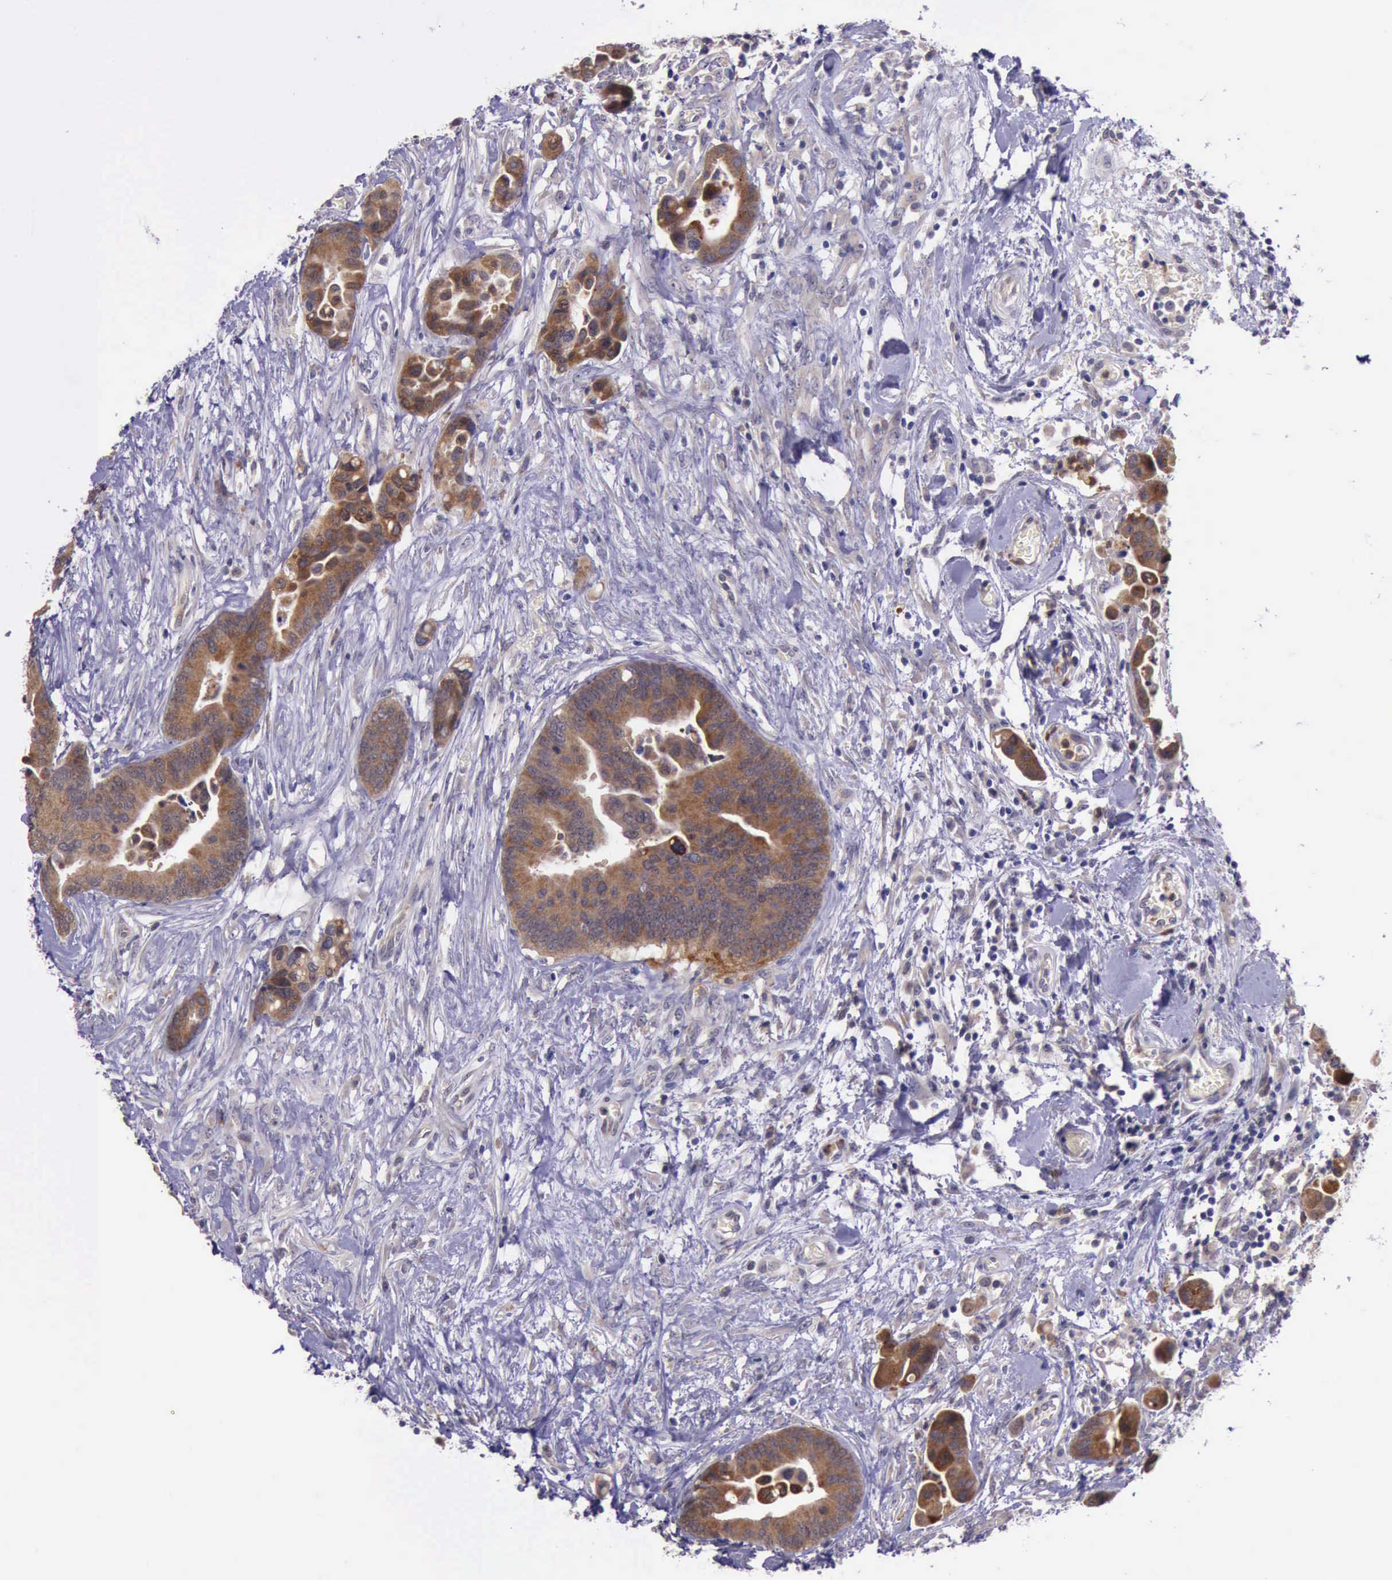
{"staining": {"intensity": "strong", "quantity": ">75%", "location": "cytoplasmic/membranous"}, "tissue": "colorectal cancer", "cell_type": "Tumor cells", "image_type": "cancer", "snomed": [{"axis": "morphology", "description": "Adenocarcinoma, NOS"}, {"axis": "topography", "description": "Colon"}], "caption": "Tumor cells demonstrate high levels of strong cytoplasmic/membranous staining in about >75% of cells in human colorectal cancer (adenocarcinoma). (brown staining indicates protein expression, while blue staining denotes nuclei).", "gene": "PLEK2", "patient": {"sex": "male", "age": 82}}